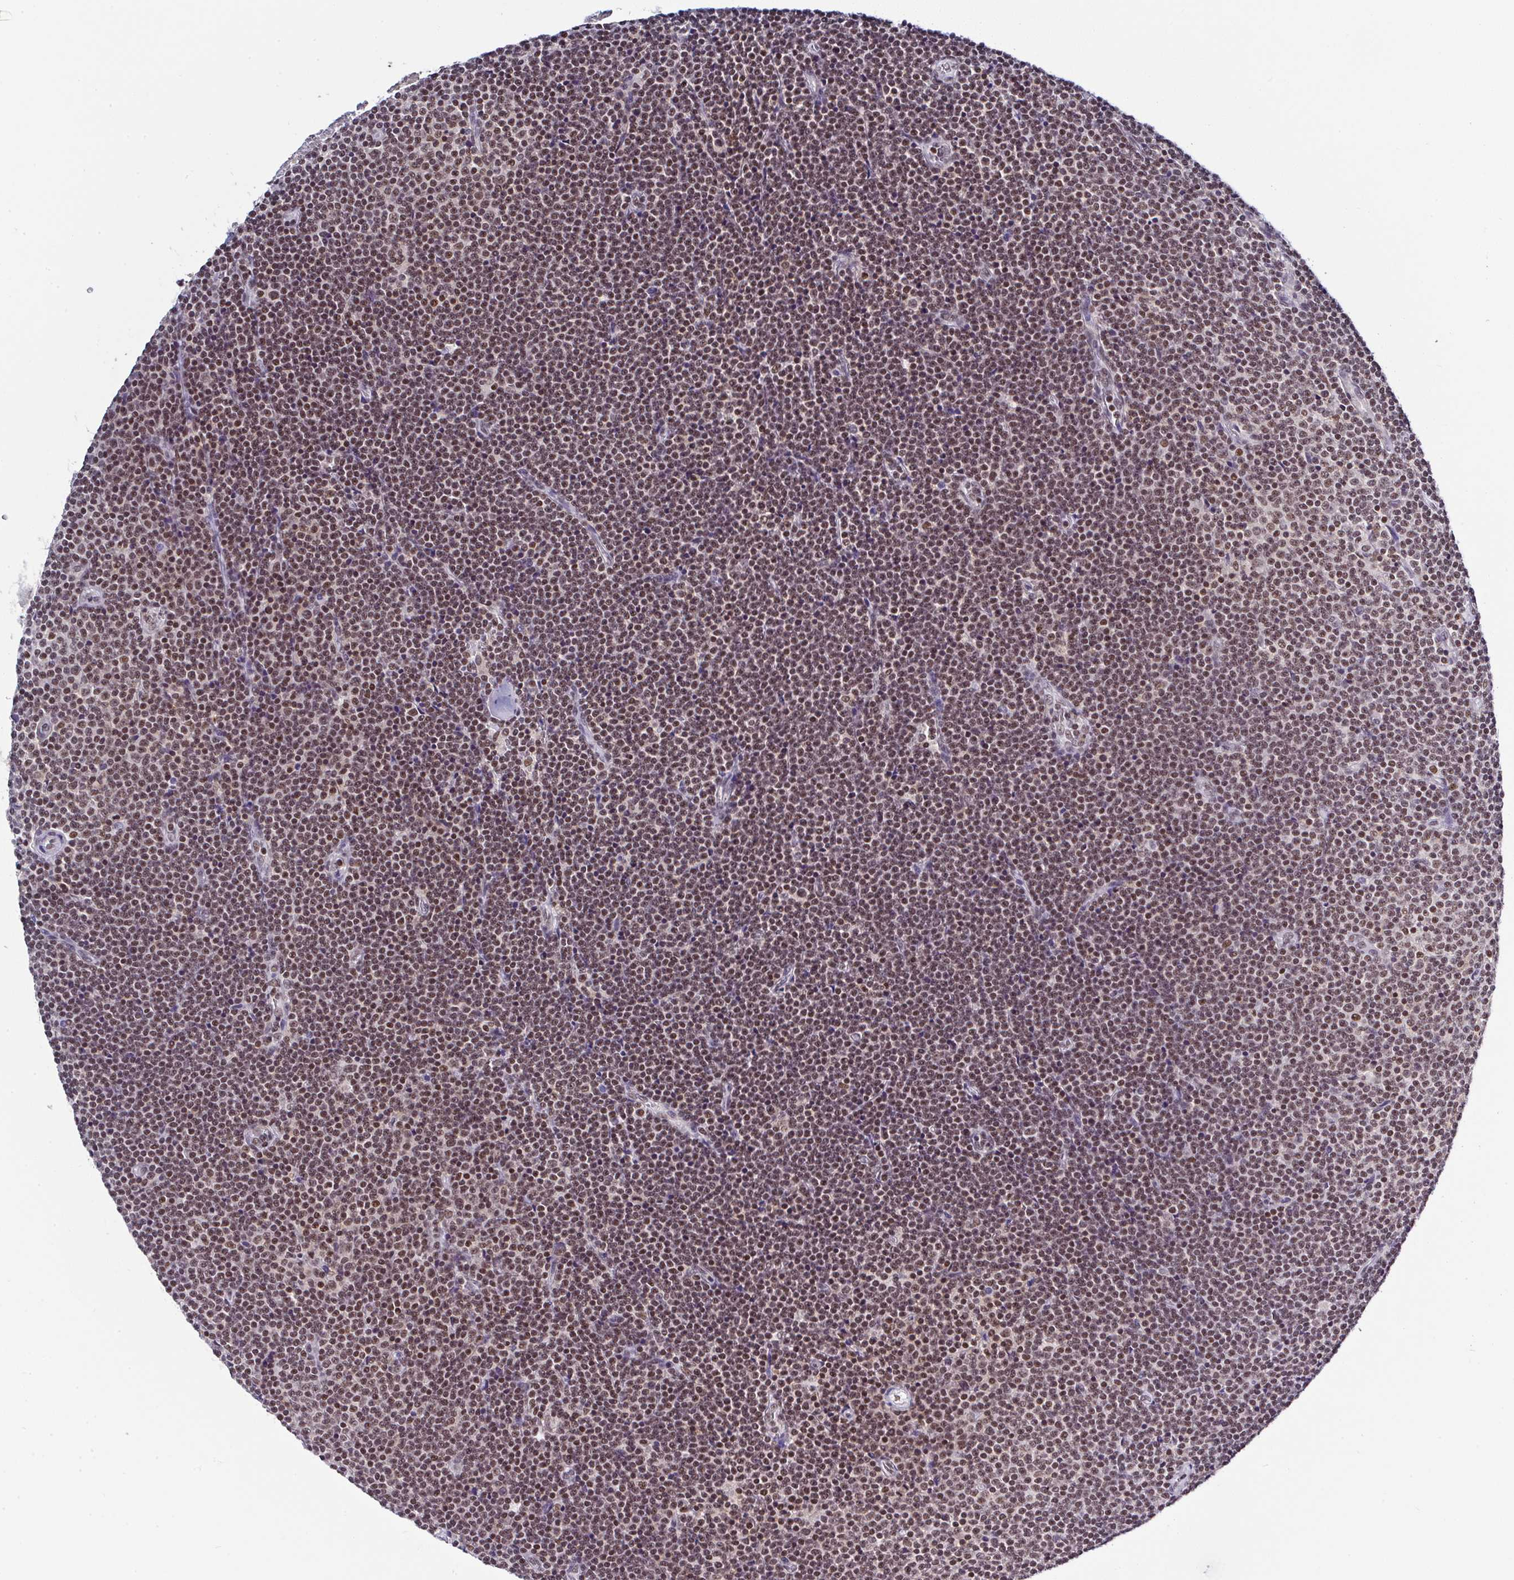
{"staining": {"intensity": "moderate", "quantity": ">75%", "location": "nuclear"}, "tissue": "lymphoma", "cell_type": "Tumor cells", "image_type": "cancer", "snomed": [{"axis": "morphology", "description": "Malignant lymphoma, non-Hodgkin's type, Low grade"}, {"axis": "topography", "description": "Lymph node"}], "caption": "Tumor cells show medium levels of moderate nuclear positivity in about >75% of cells in human lymphoma.", "gene": "DR1", "patient": {"sex": "male", "age": 48}}